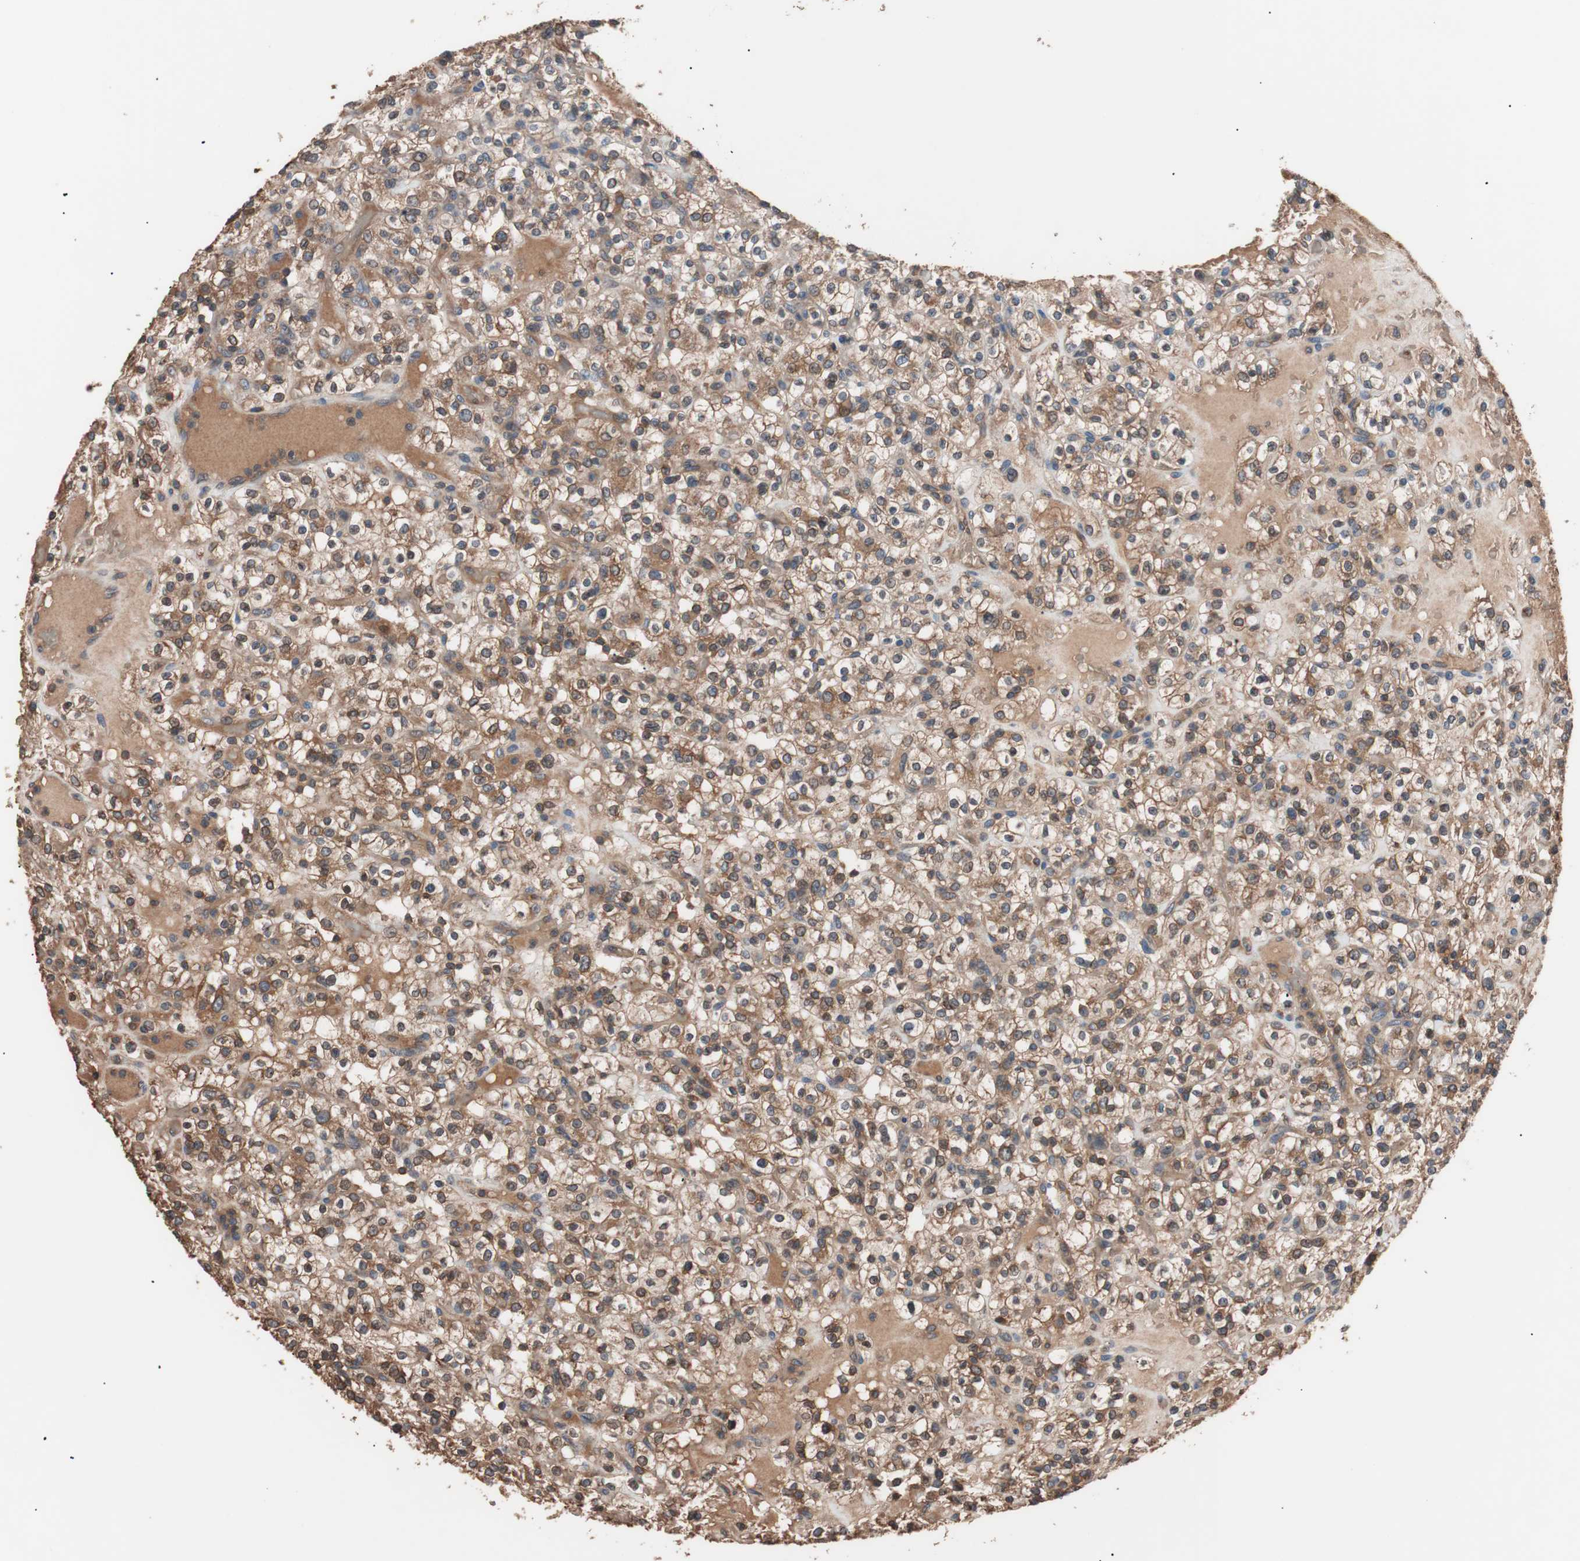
{"staining": {"intensity": "moderate", "quantity": ">75%", "location": "cytoplasmic/membranous"}, "tissue": "renal cancer", "cell_type": "Tumor cells", "image_type": "cancer", "snomed": [{"axis": "morphology", "description": "Normal tissue, NOS"}, {"axis": "morphology", "description": "Adenocarcinoma, NOS"}, {"axis": "topography", "description": "Kidney"}], "caption": "Renal cancer stained with DAB (3,3'-diaminobenzidine) immunohistochemistry shows medium levels of moderate cytoplasmic/membranous expression in approximately >75% of tumor cells.", "gene": "GLYCTK", "patient": {"sex": "female", "age": 72}}